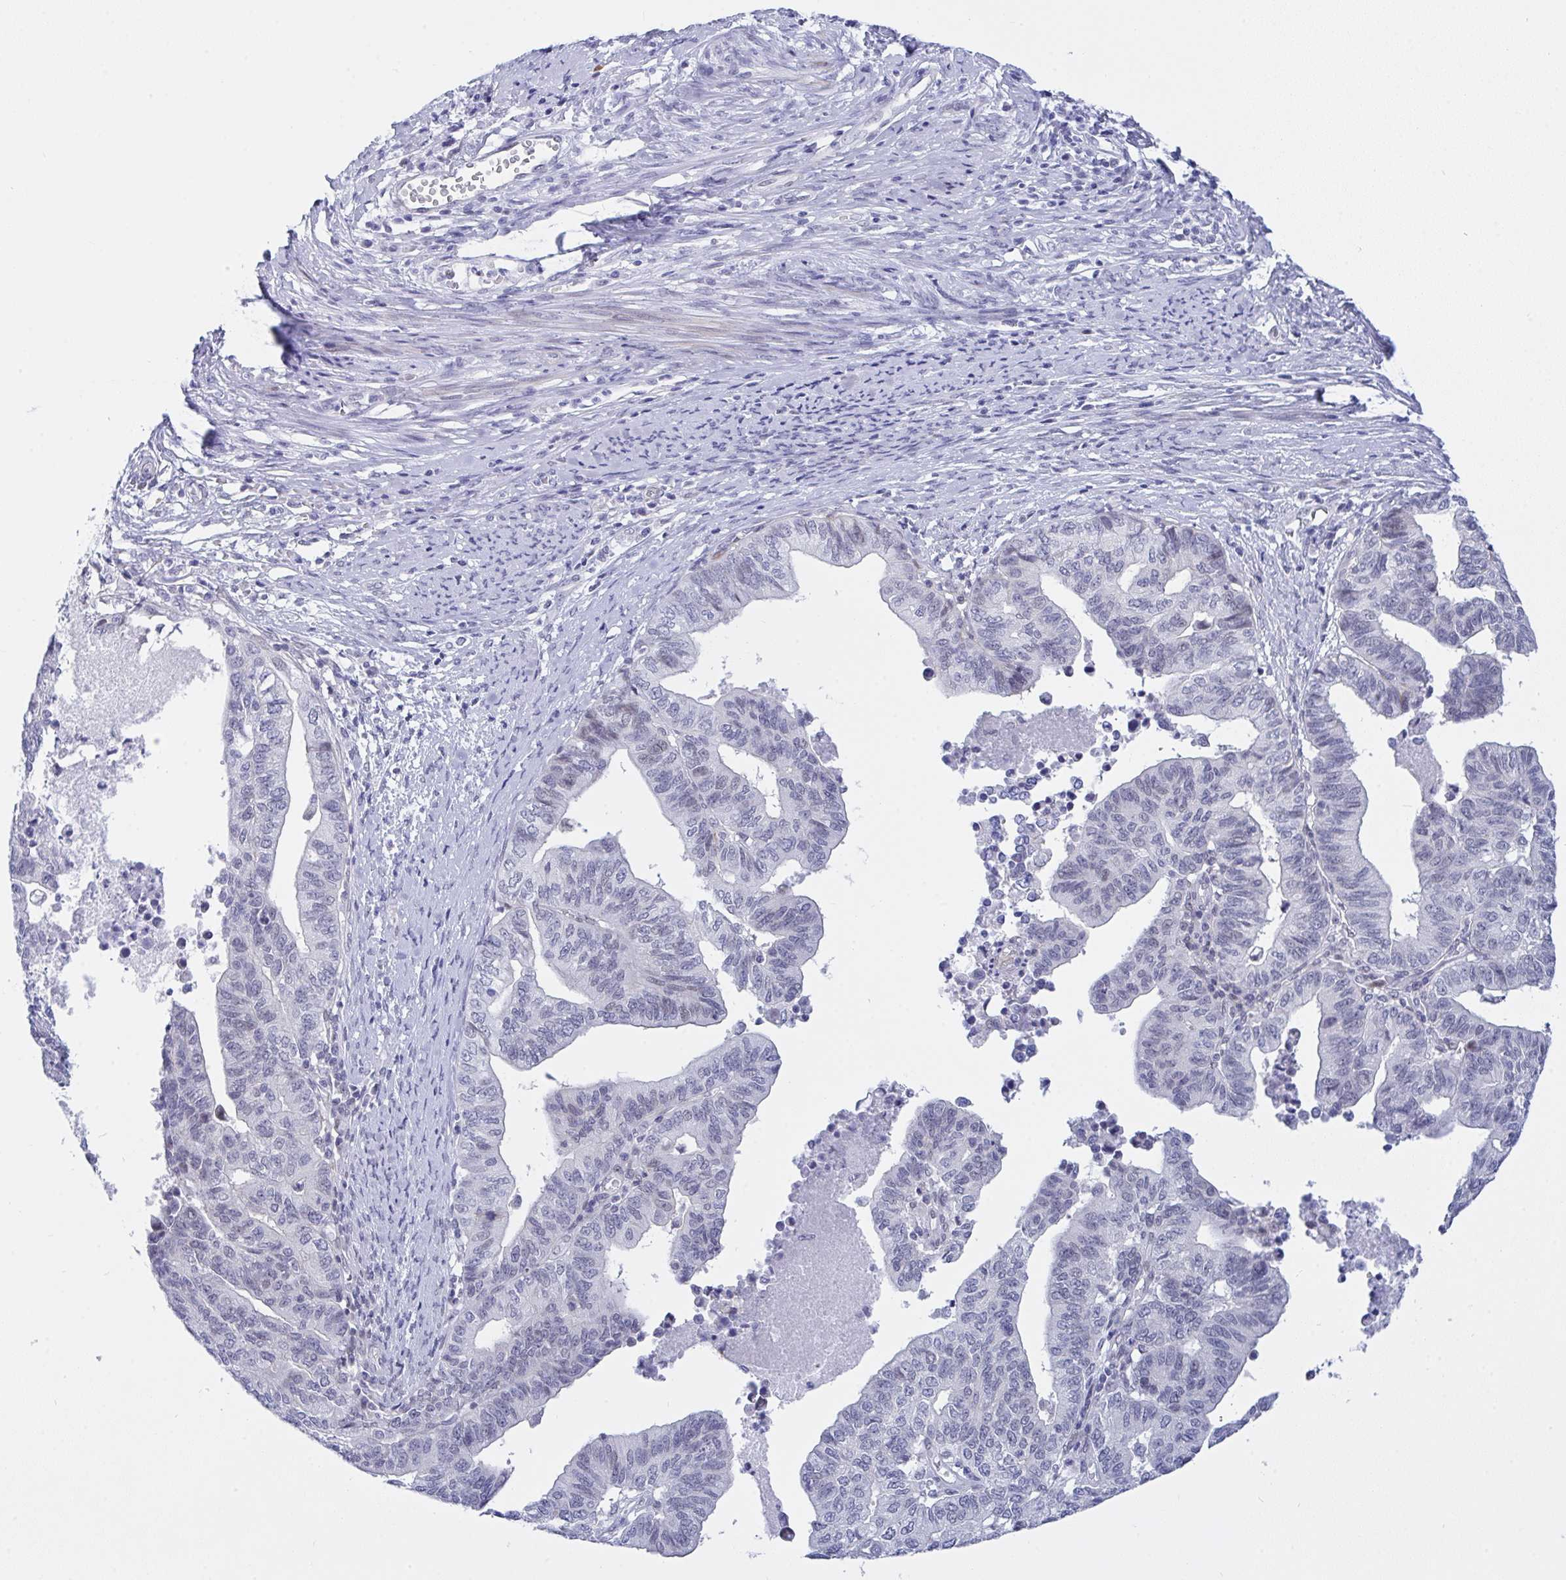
{"staining": {"intensity": "negative", "quantity": "none", "location": "none"}, "tissue": "endometrial cancer", "cell_type": "Tumor cells", "image_type": "cancer", "snomed": [{"axis": "morphology", "description": "Adenocarcinoma, NOS"}, {"axis": "topography", "description": "Endometrium"}], "caption": "Immunohistochemical staining of human endometrial cancer (adenocarcinoma) exhibits no significant expression in tumor cells. The staining is performed using DAB (3,3'-diaminobenzidine) brown chromogen with nuclei counter-stained in using hematoxylin.", "gene": "FBXL22", "patient": {"sex": "female", "age": 65}}